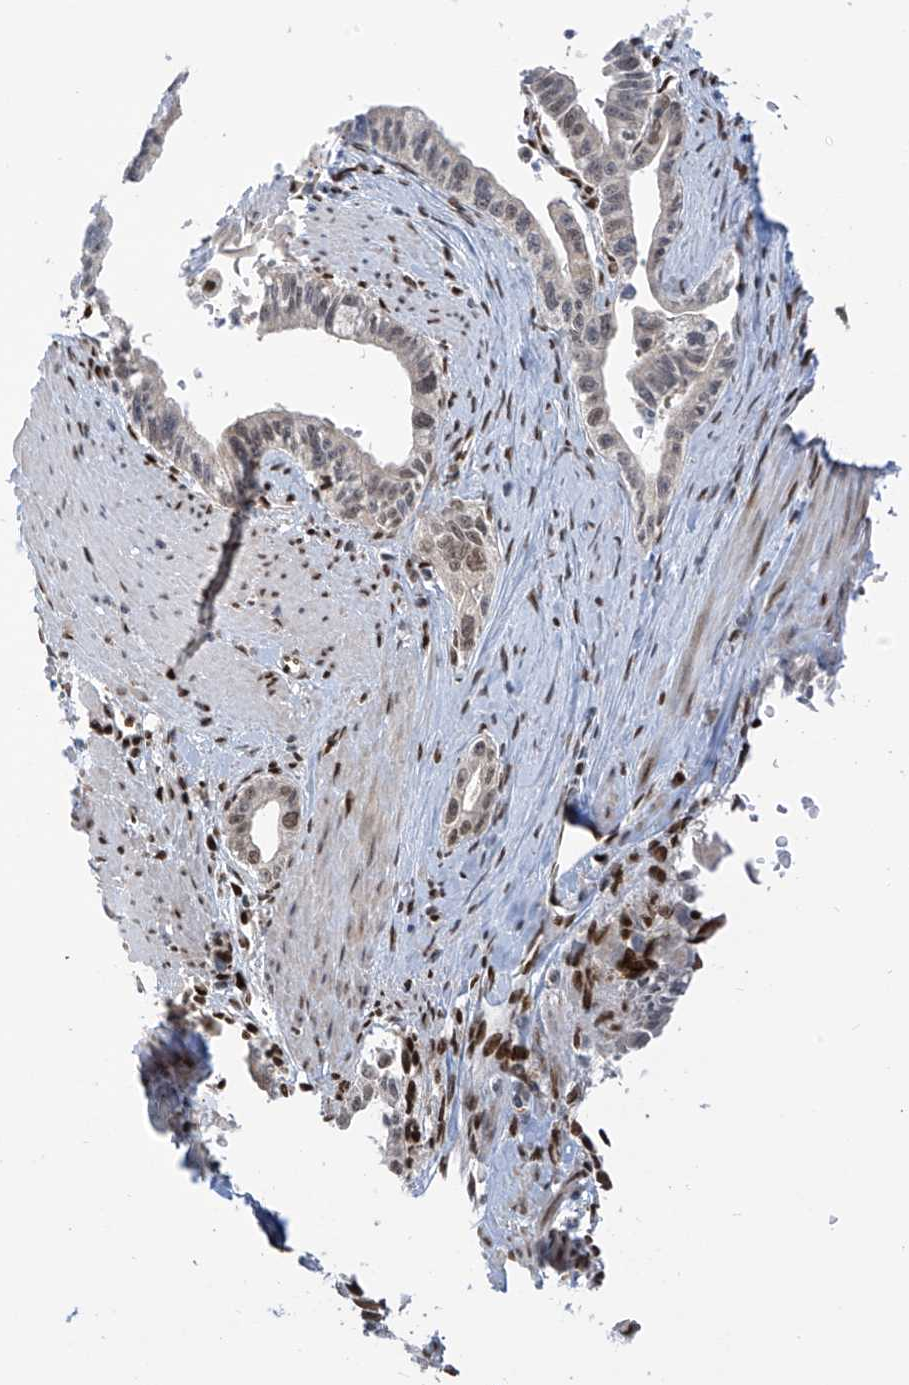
{"staining": {"intensity": "moderate", "quantity": "<25%", "location": "nuclear"}, "tissue": "pancreatic cancer", "cell_type": "Tumor cells", "image_type": "cancer", "snomed": [{"axis": "morphology", "description": "Adenocarcinoma, NOS"}, {"axis": "topography", "description": "Pancreas"}], "caption": "IHC of adenocarcinoma (pancreatic) displays low levels of moderate nuclear staining in about <25% of tumor cells.", "gene": "PM20D2", "patient": {"sex": "male", "age": 70}}